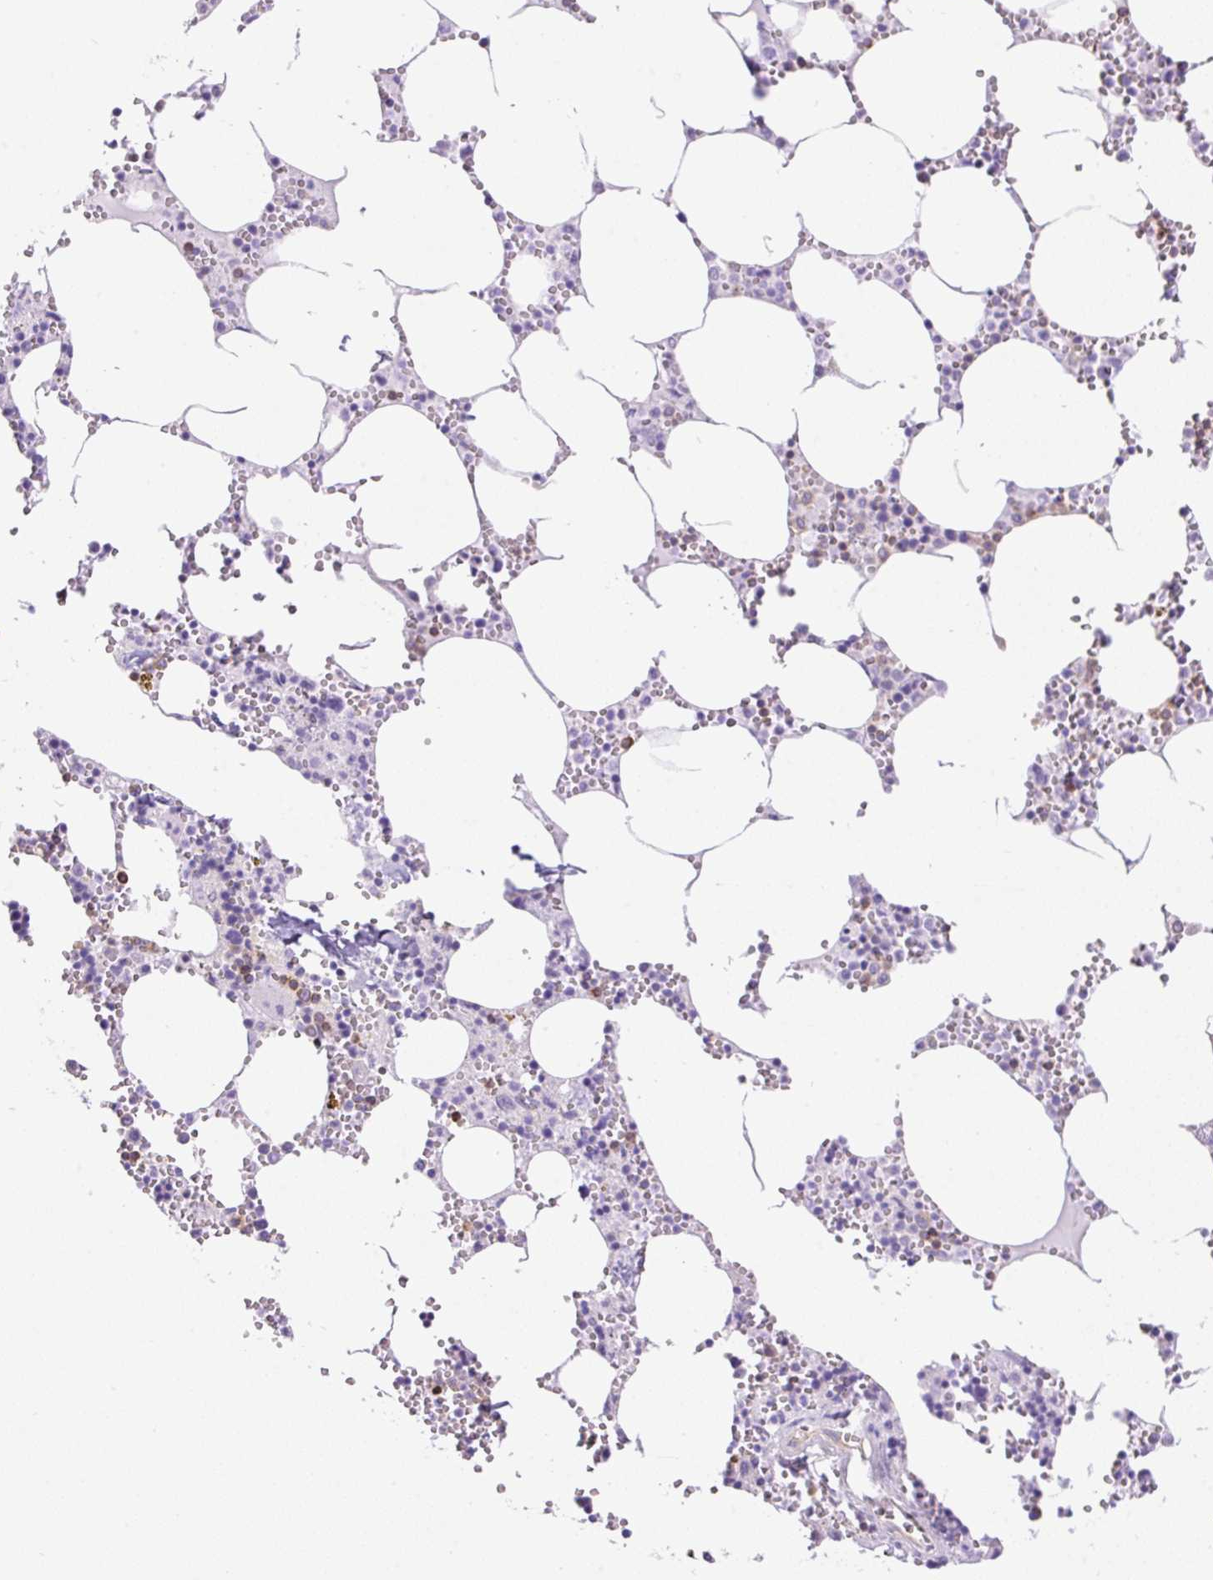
{"staining": {"intensity": "weak", "quantity": "<25%", "location": "cytoplasmic/membranous"}, "tissue": "bone marrow", "cell_type": "Hematopoietic cells", "image_type": "normal", "snomed": [{"axis": "morphology", "description": "Normal tissue, NOS"}, {"axis": "topography", "description": "Bone marrow"}], "caption": "This is an immunohistochemistry histopathology image of unremarkable bone marrow. There is no expression in hematopoietic cells.", "gene": "DNM2", "patient": {"sex": "male", "age": 54}}